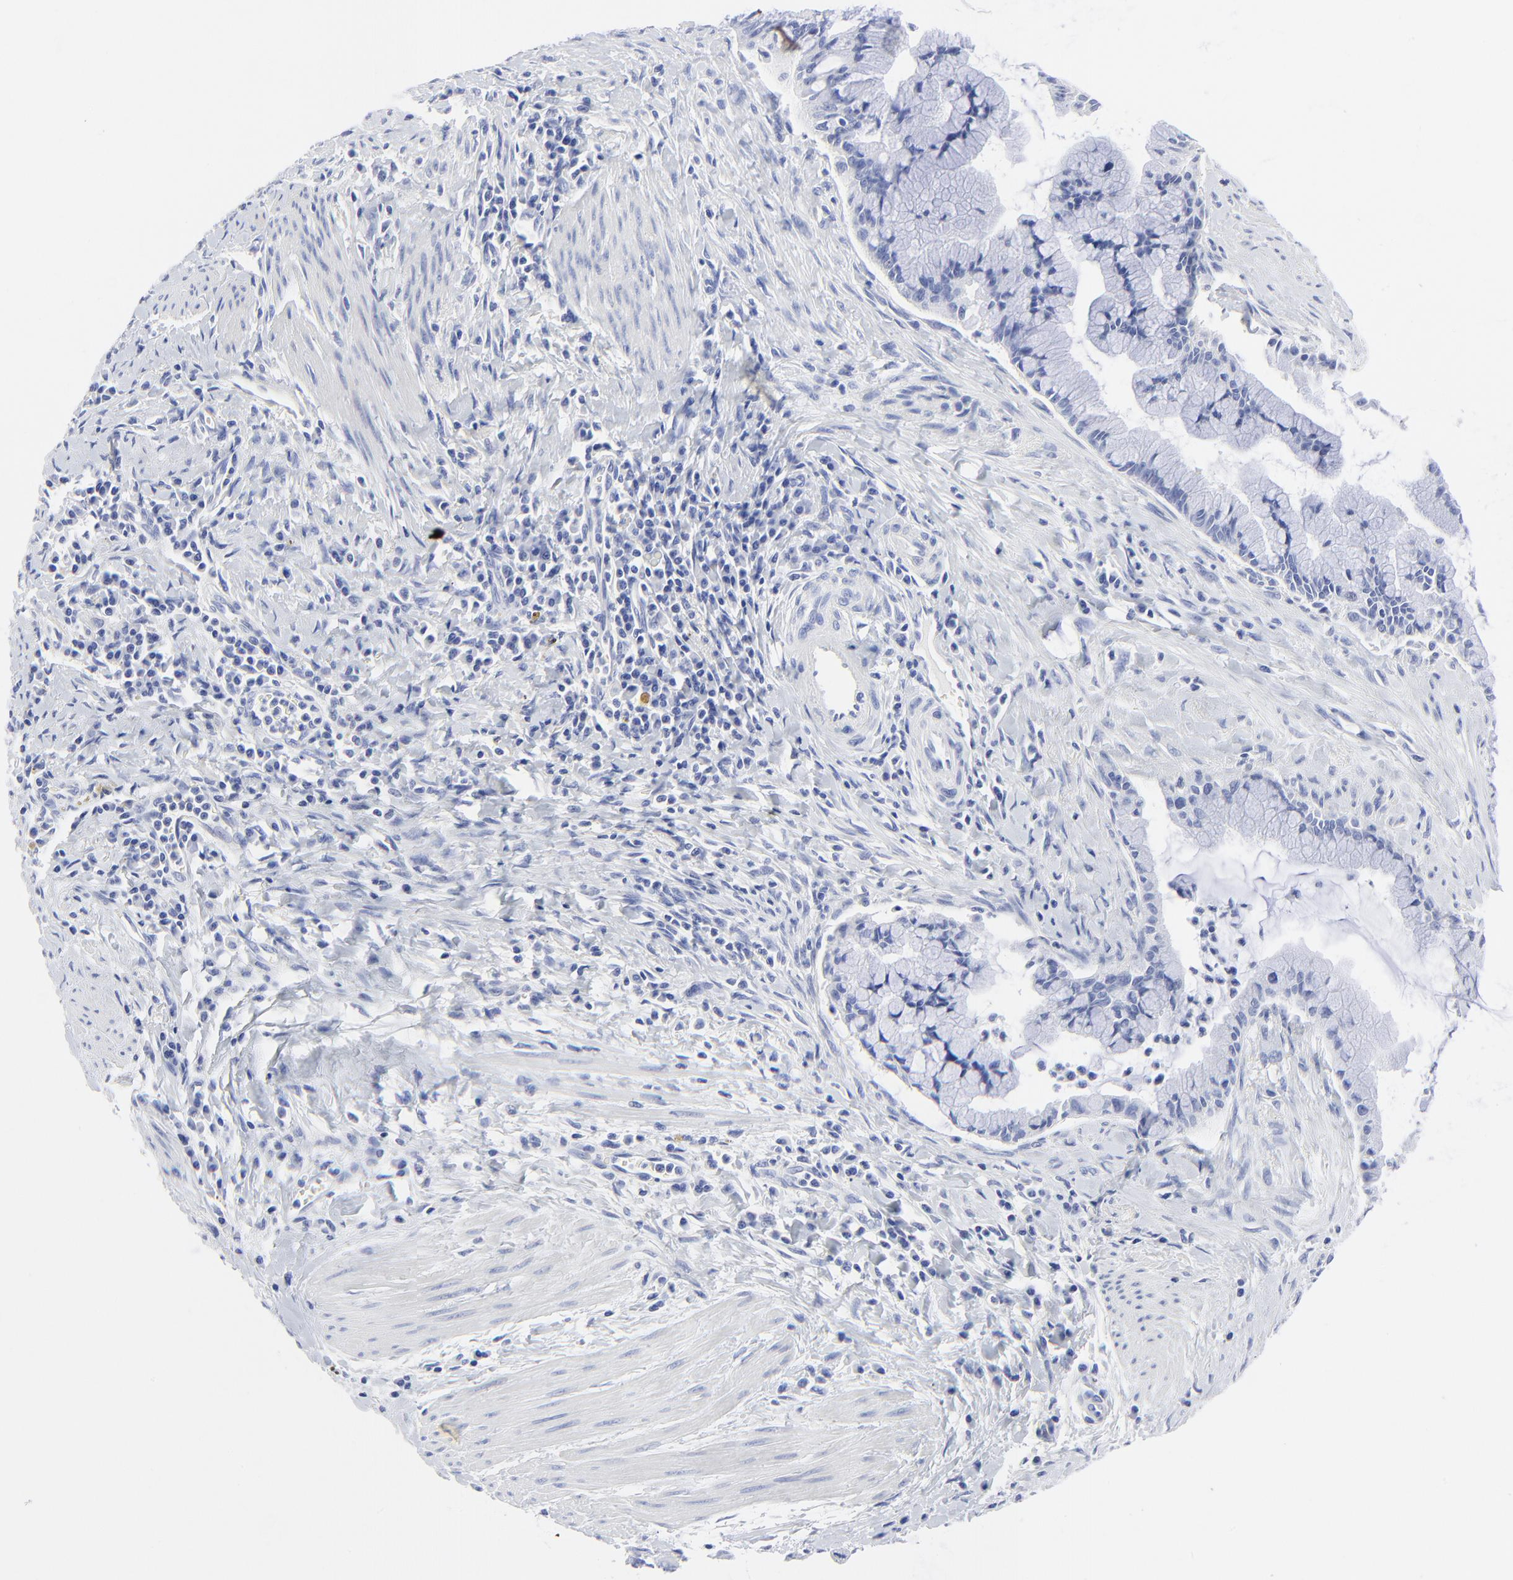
{"staining": {"intensity": "negative", "quantity": "none", "location": "none"}, "tissue": "pancreatic cancer", "cell_type": "Tumor cells", "image_type": "cancer", "snomed": [{"axis": "morphology", "description": "Adenocarcinoma, NOS"}, {"axis": "topography", "description": "Pancreas"}], "caption": "An IHC photomicrograph of pancreatic cancer (adenocarcinoma) is shown. There is no staining in tumor cells of pancreatic cancer (adenocarcinoma).", "gene": "PSD3", "patient": {"sex": "male", "age": 59}}